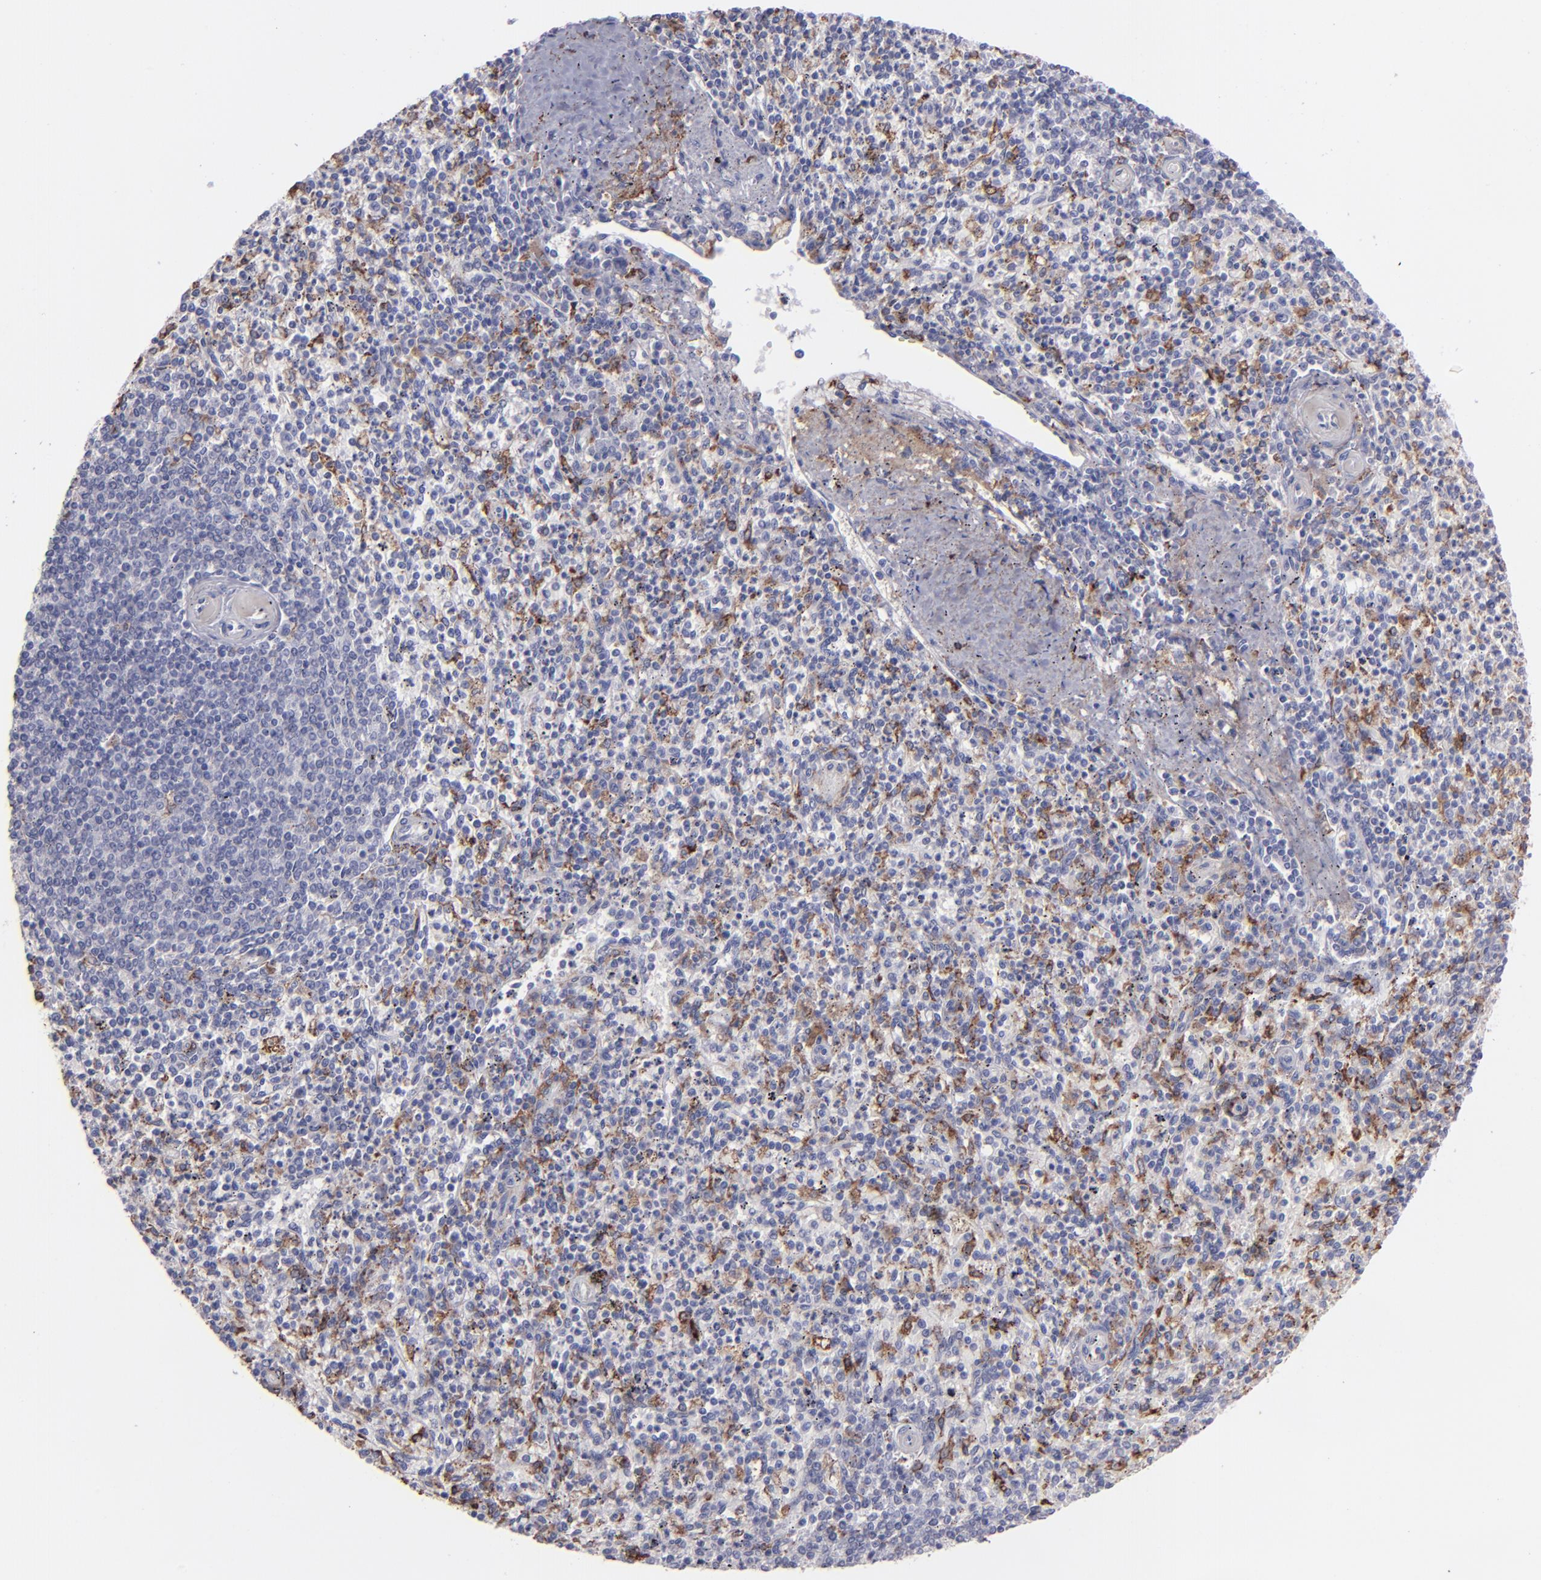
{"staining": {"intensity": "moderate", "quantity": "<25%", "location": "cytoplasmic/membranous"}, "tissue": "spleen", "cell_type": "Cells in red pulp", "image_type": "normal", "snomed": [{"axis": "morphology", "description": "Normal tissue, NOS"}, {"axis": "topography", "description": "Spleen"}], "caption": "This histopathology image displays immunohistochemistry staining of unremarkable human spleen, with low moderate cytoplasmic/membranous expression in about <25% of cells in red pulp.", "gene": "C1QA", "patient": {"sex": "male", "age": 72}}